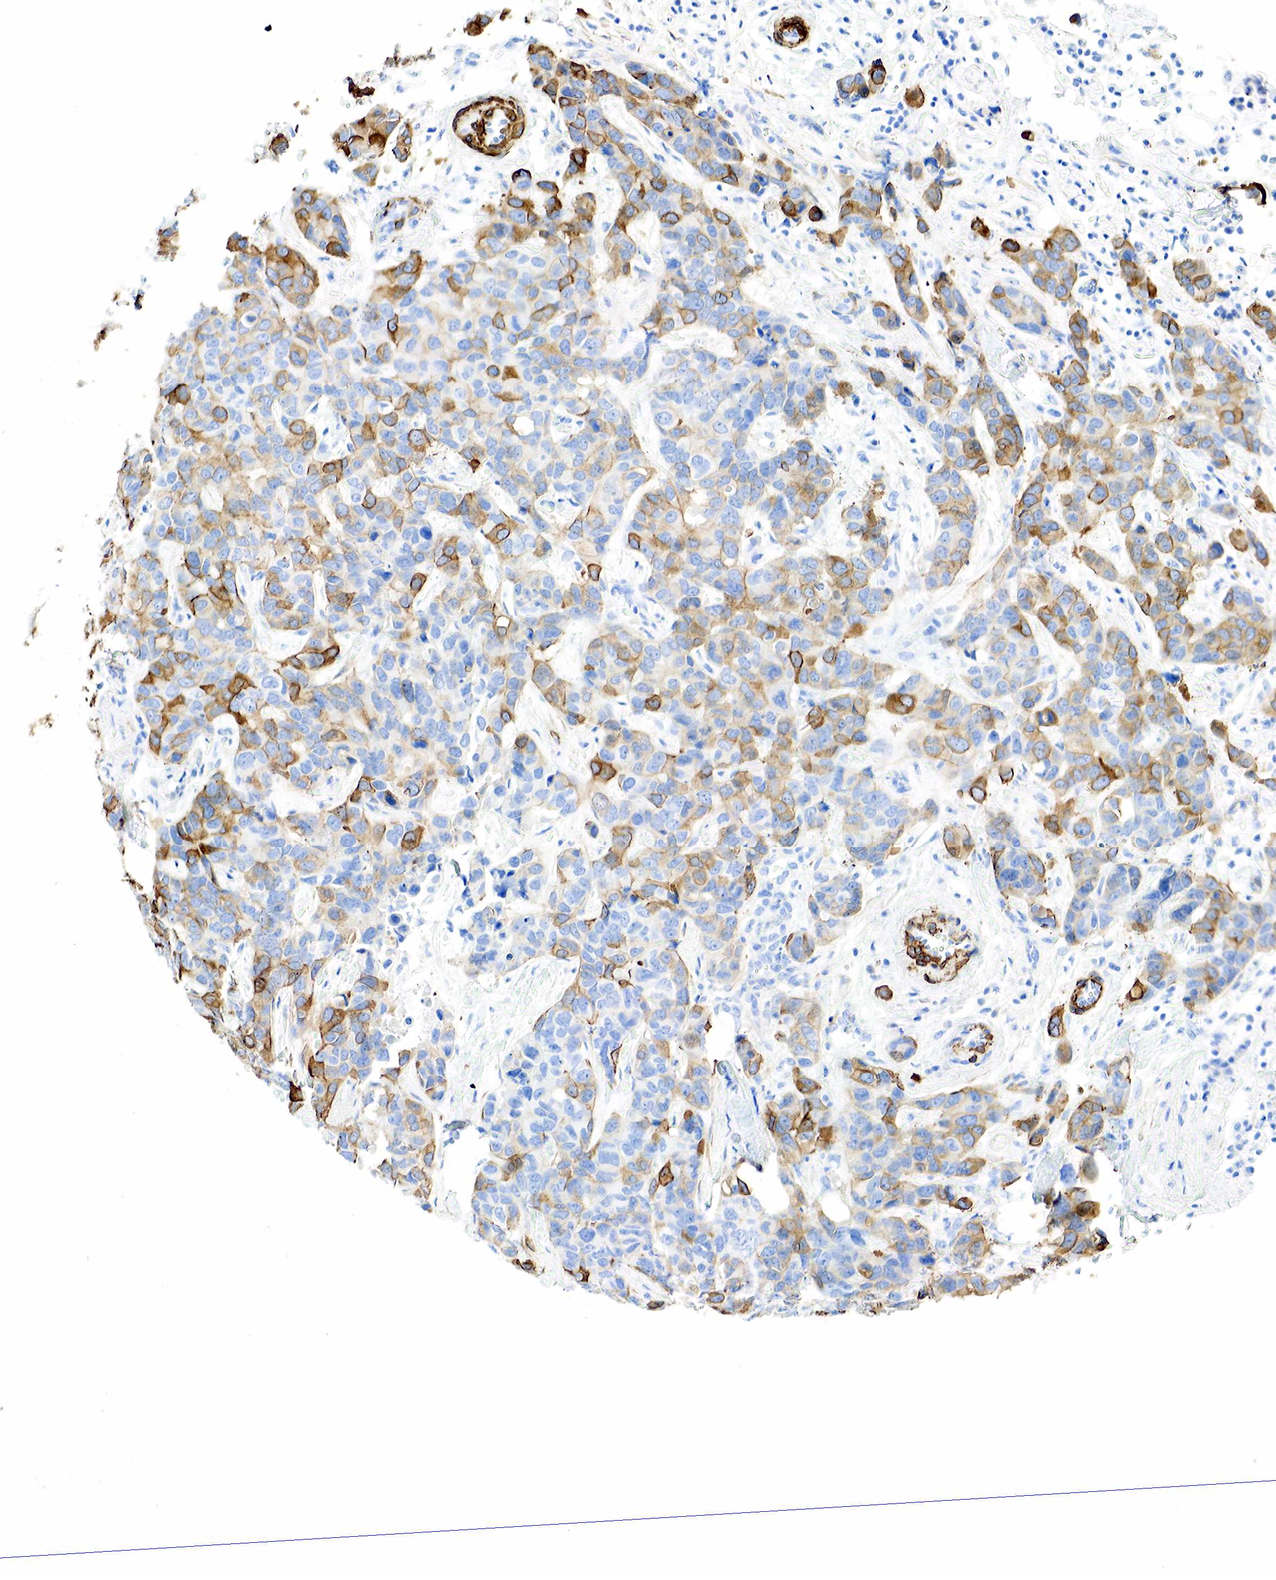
{"staining": {"intensity": "moderate", "quantity": "25%-75%", "location": "cytoplasmic/membranous"}, "tissue": "breast cancer", "cell_type": "Tumor cells", "image_type": "cancer", "snomed": [{"axis": "morphology", "description": "Duct carcinoma"}, {"axis": "topography", "description": "Breast"}], "caption": "Breast intraductal carcinoma was stained to show a protein in brown. There is medium levels of moderate cytoplasmic/membranous positivity in approximately 25%-75% of tumor cells. (Stains: DAB in brown, nuclei in blue, Microscopy: brightfield microscopy at high magnification).", "gene": "ACTA1", "patient": {"sex": "female", "age": 91}}